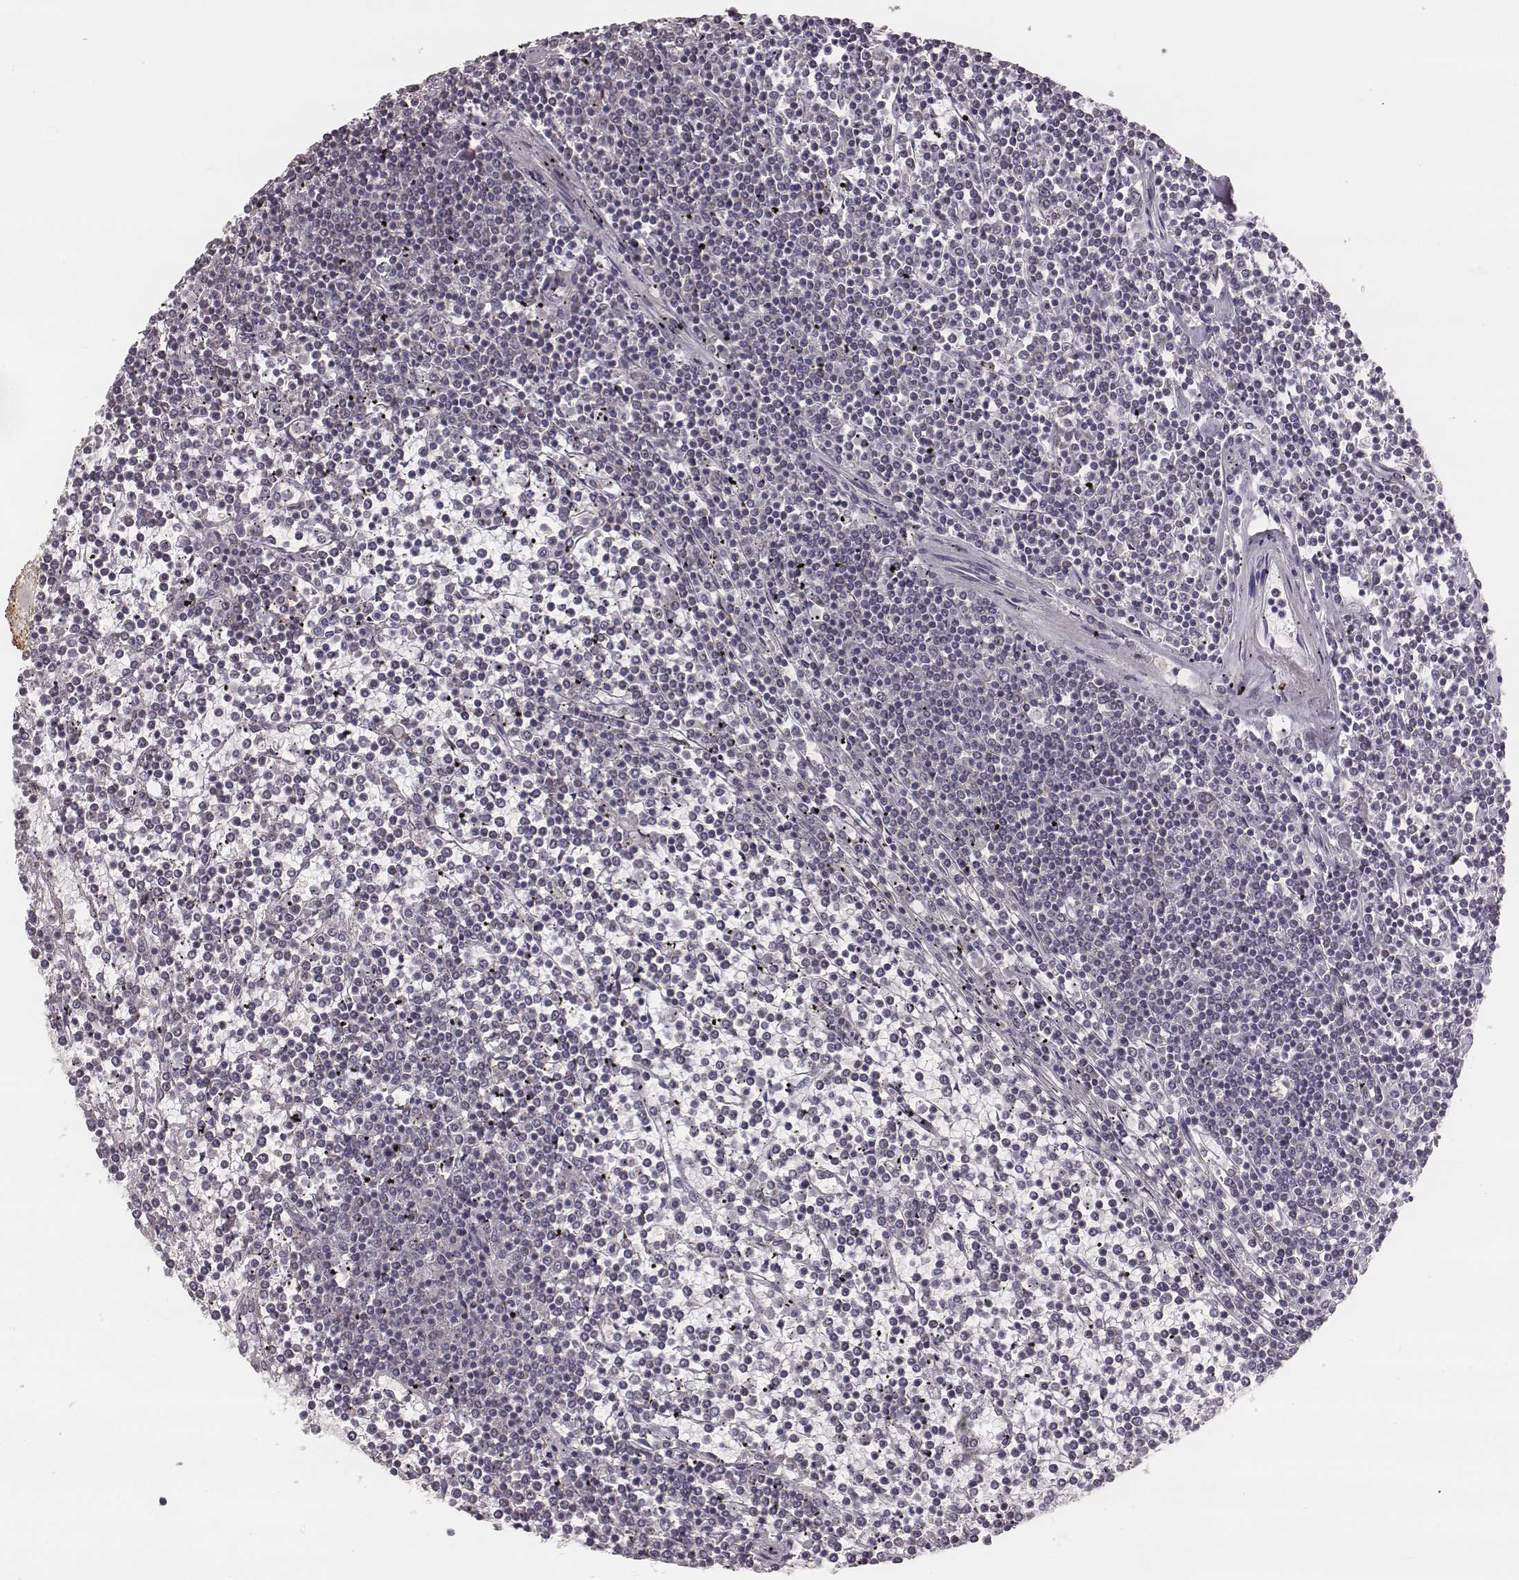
{"staining": {"intensity": "negative", "quantity": "none", "location": "none"}, "tissue": "lymphoma", "cell_type": "Tumor cells", "image_type": "cancer", "snomed": [{"axis": "morphology", "description": "Malignant lymphoma, non-Hodgkin's type, Low grade"}, {"axis": "topography", "description": "Spleen"}], "caption": "A histopathology image of human lymphoma is negative for staining in tumor cells.", "gene": "SLC7A4", "patient": {"sex": "female", "age": 19}}